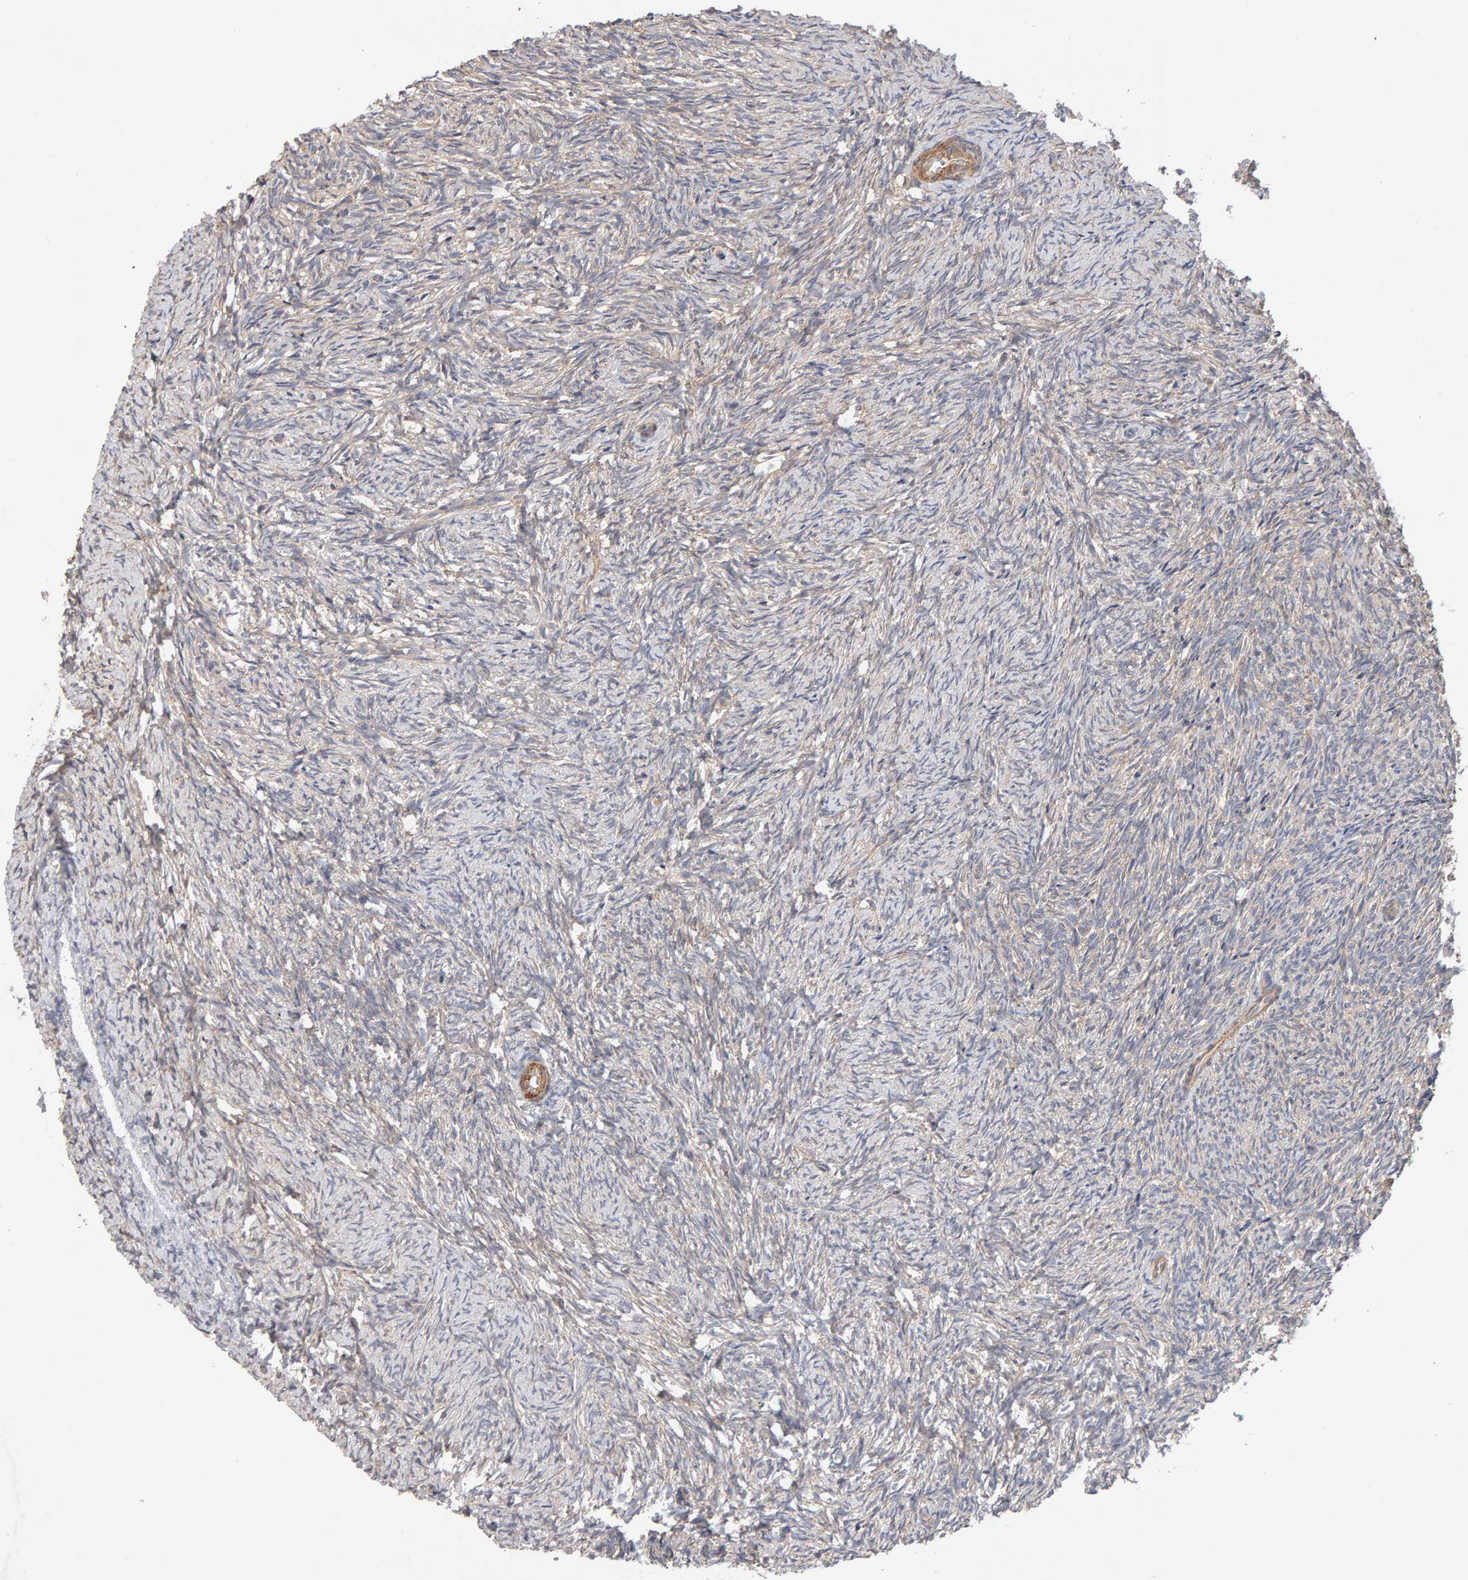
{"staining": {"intensity": "strong", "quantity": "<25%", "location": "cytoplasmic/membranous"}, "tissue": "ovary", "cell_type": "Ovarian stroma cells", "image_type": "normal", "snomed": [{"axis": "morphology", "description": "Normal tissue, NOS"}, {"axis": "topography", "description": "Ovary"}], "caption": "The micrograph demonstrates staining of unremarkable ovary, revealing strong cytoplasmic/membranous protein staining (brown color) within ovarian stroma cells. The protein of interest is stained brown, and the nuclei are stained in blue (DAB IHC with brightfield microscopy, high magnification).", "gene": "RNF19A", "patient": {"sex": "female", "age": 41}}